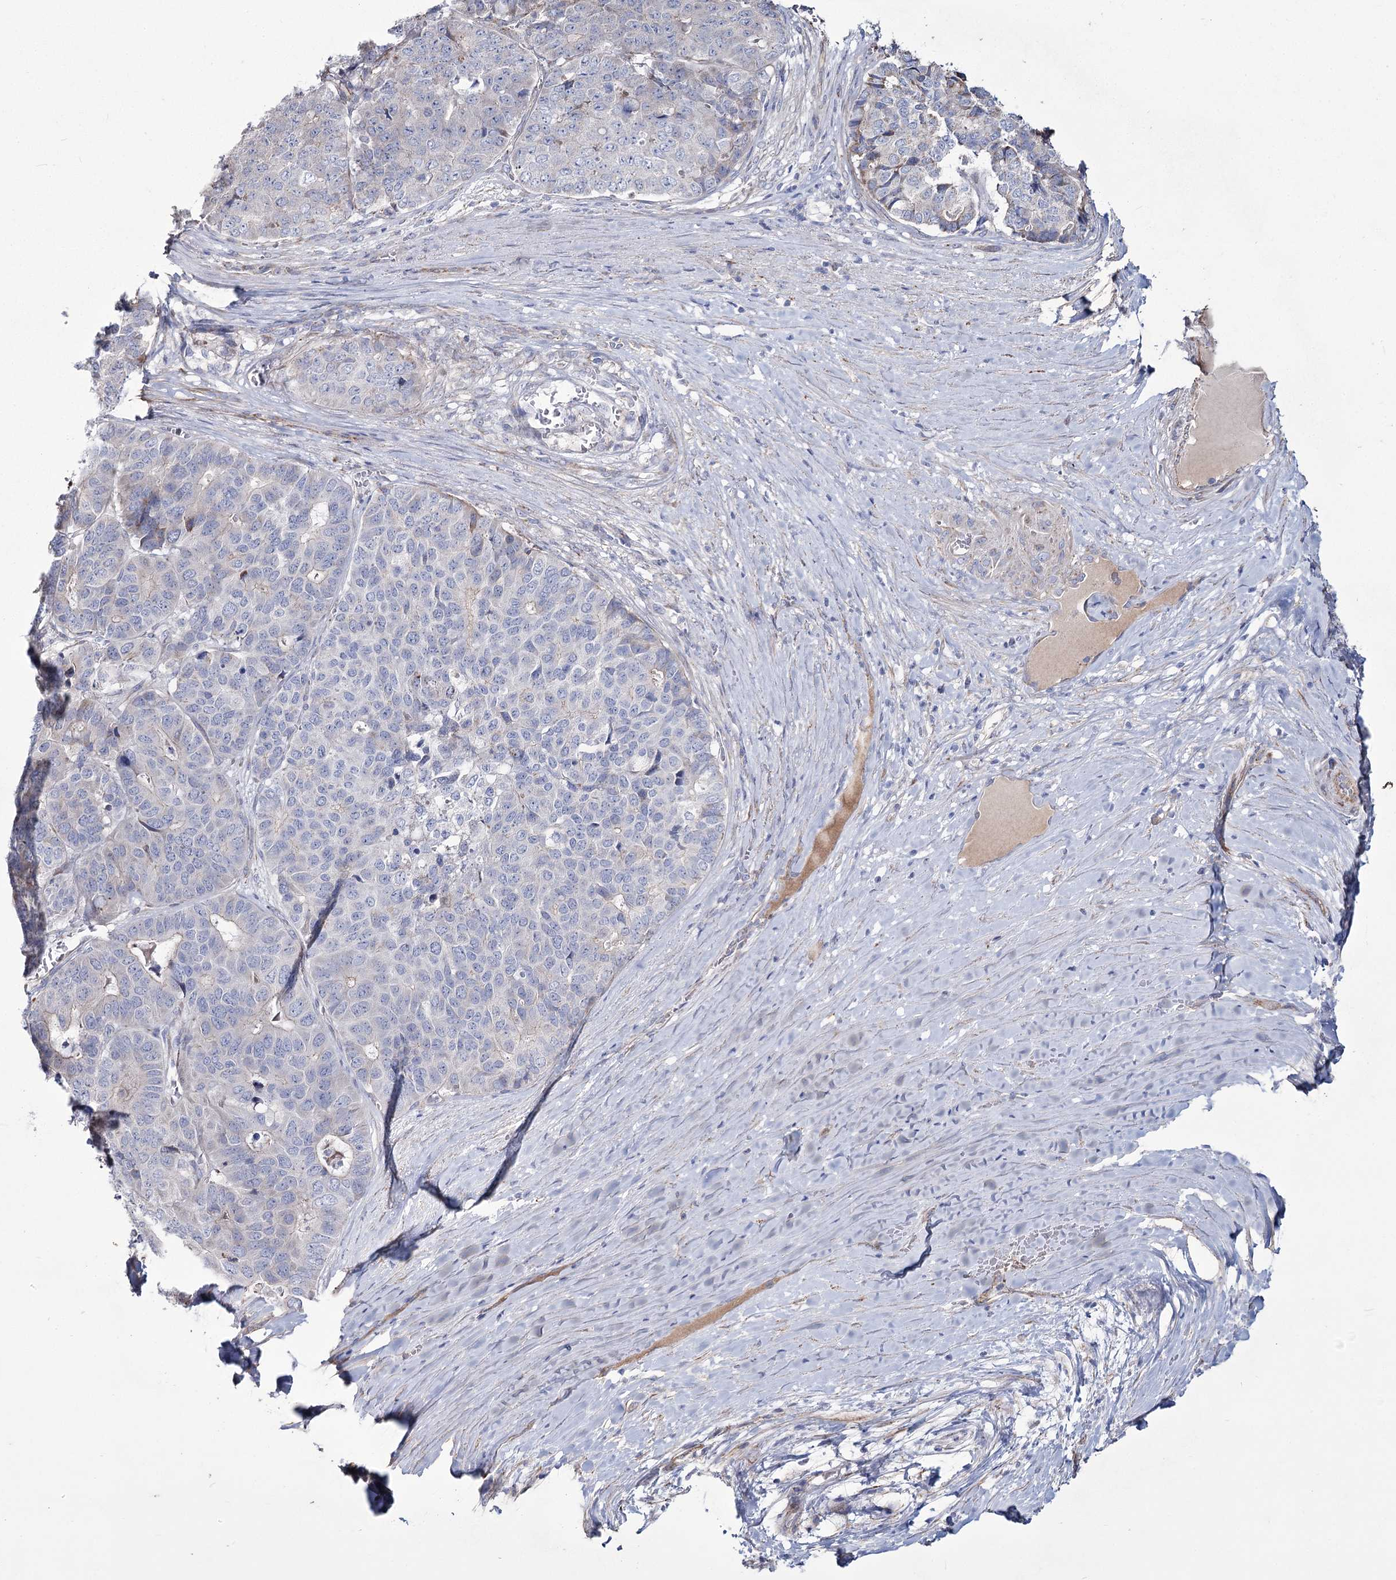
{"staining": {"intensity": "negative", "quantity": "none", "location": "none"}, "tissue": "pancreatic cancer", "cell_type": "Tumor cells", "image_type": "cancer", "snomed": [{"axis": "morphology", "description": "Adenocarcinoma, NOS"}, {"axis": "topography", "description": "Pancreas"}], "caption": "Human pancreatic adenocarcinoma stained for a protein using immunohistochemistry demonstrates no positivity in tumor cells.", "gene": "ME3", "patient": {"sex": "male", "age": 50}}